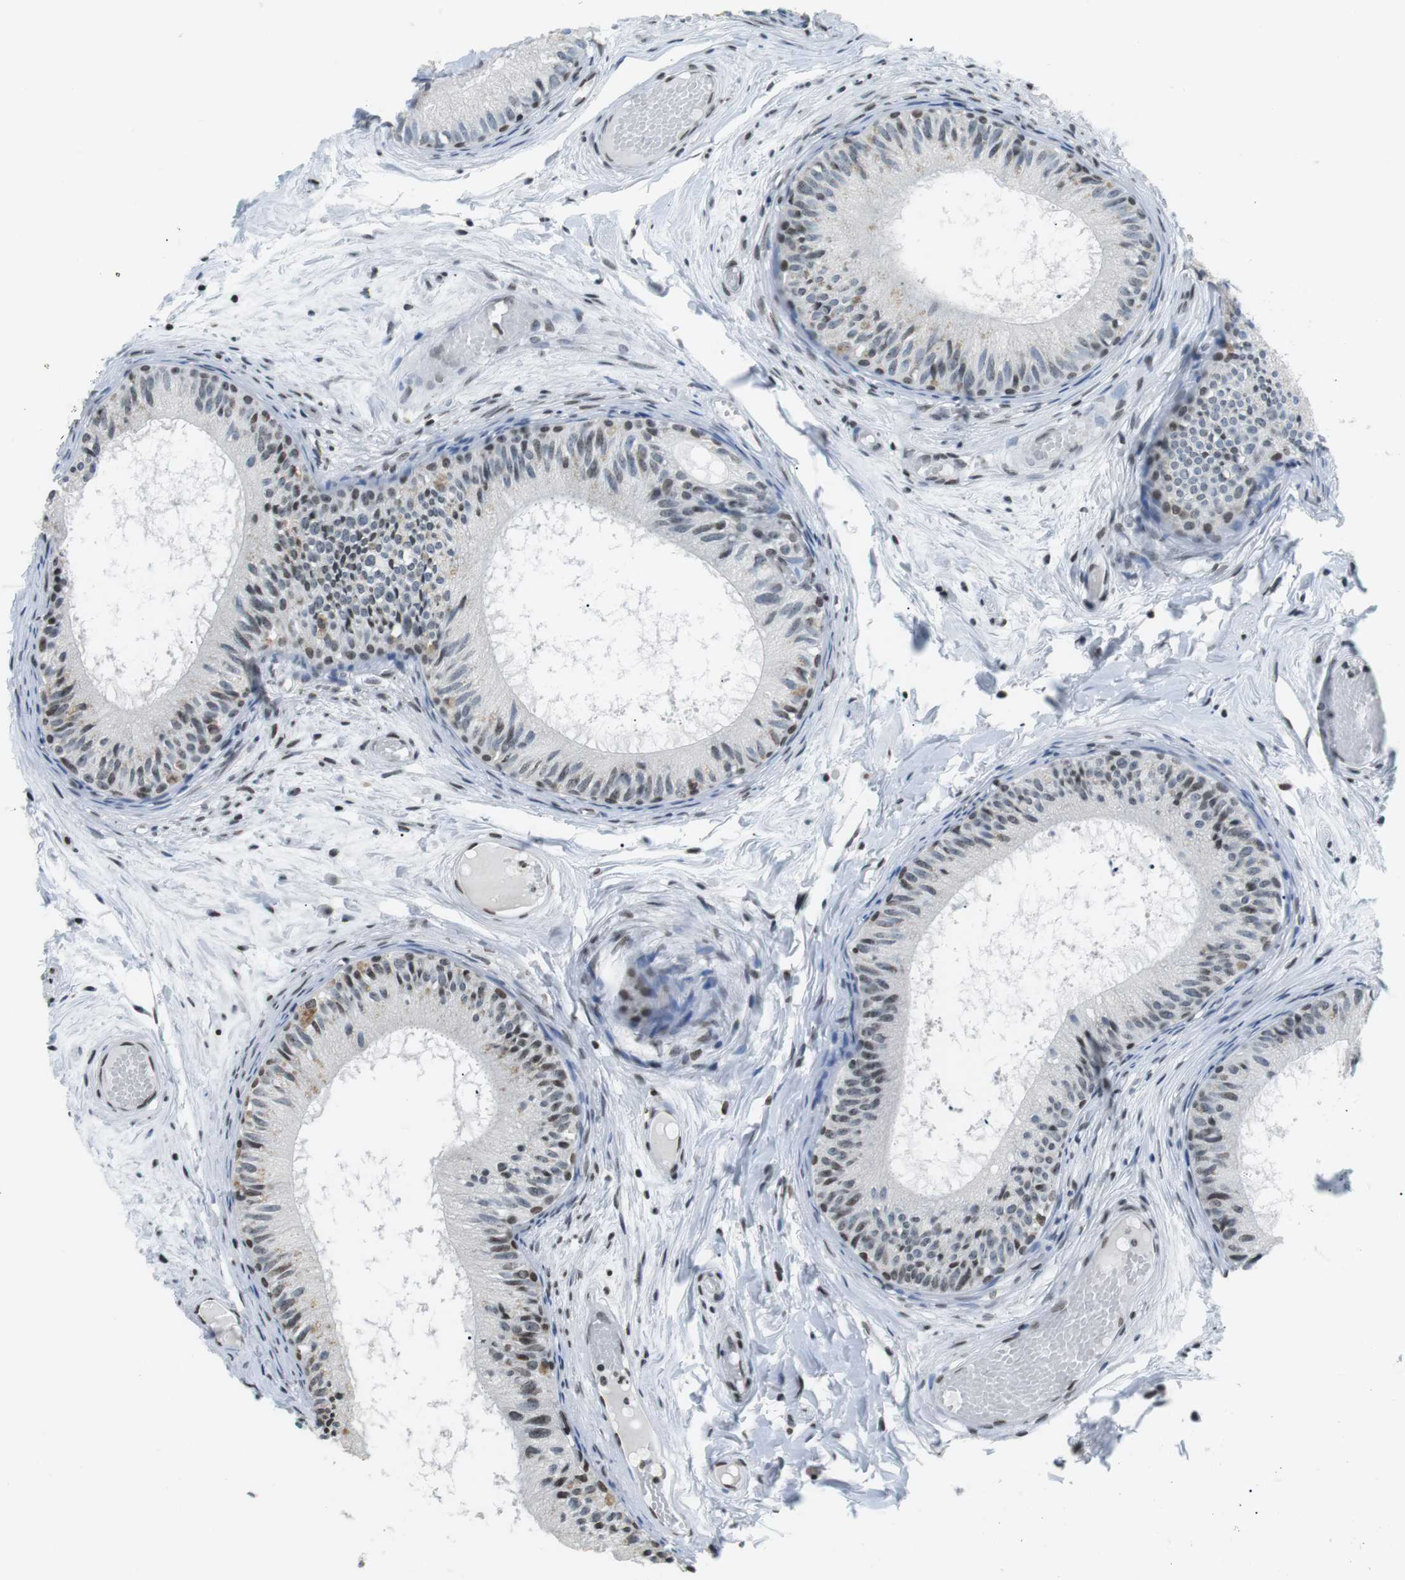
{"staining": {"intensity": "moderate", "quantity": "<25%", "location": "nuclear"}, "tissue": "epididymis", "cell_type": "Glandular cells", "image_type": "normal", "snomed": [{"axis": "morphology", "description": "Normal tissue, NOS"}, {"axis": "topography", "description": "Epididymis"}], "caption": "DAB (3,3'-diaminobenzidine) immunohistochemical staining of normal human epididymis shows moderate nuclear protein positivity in about <25% of glandular cells.", "gene": "E2F2", "patient": {"sex": "male", "age": 46}}